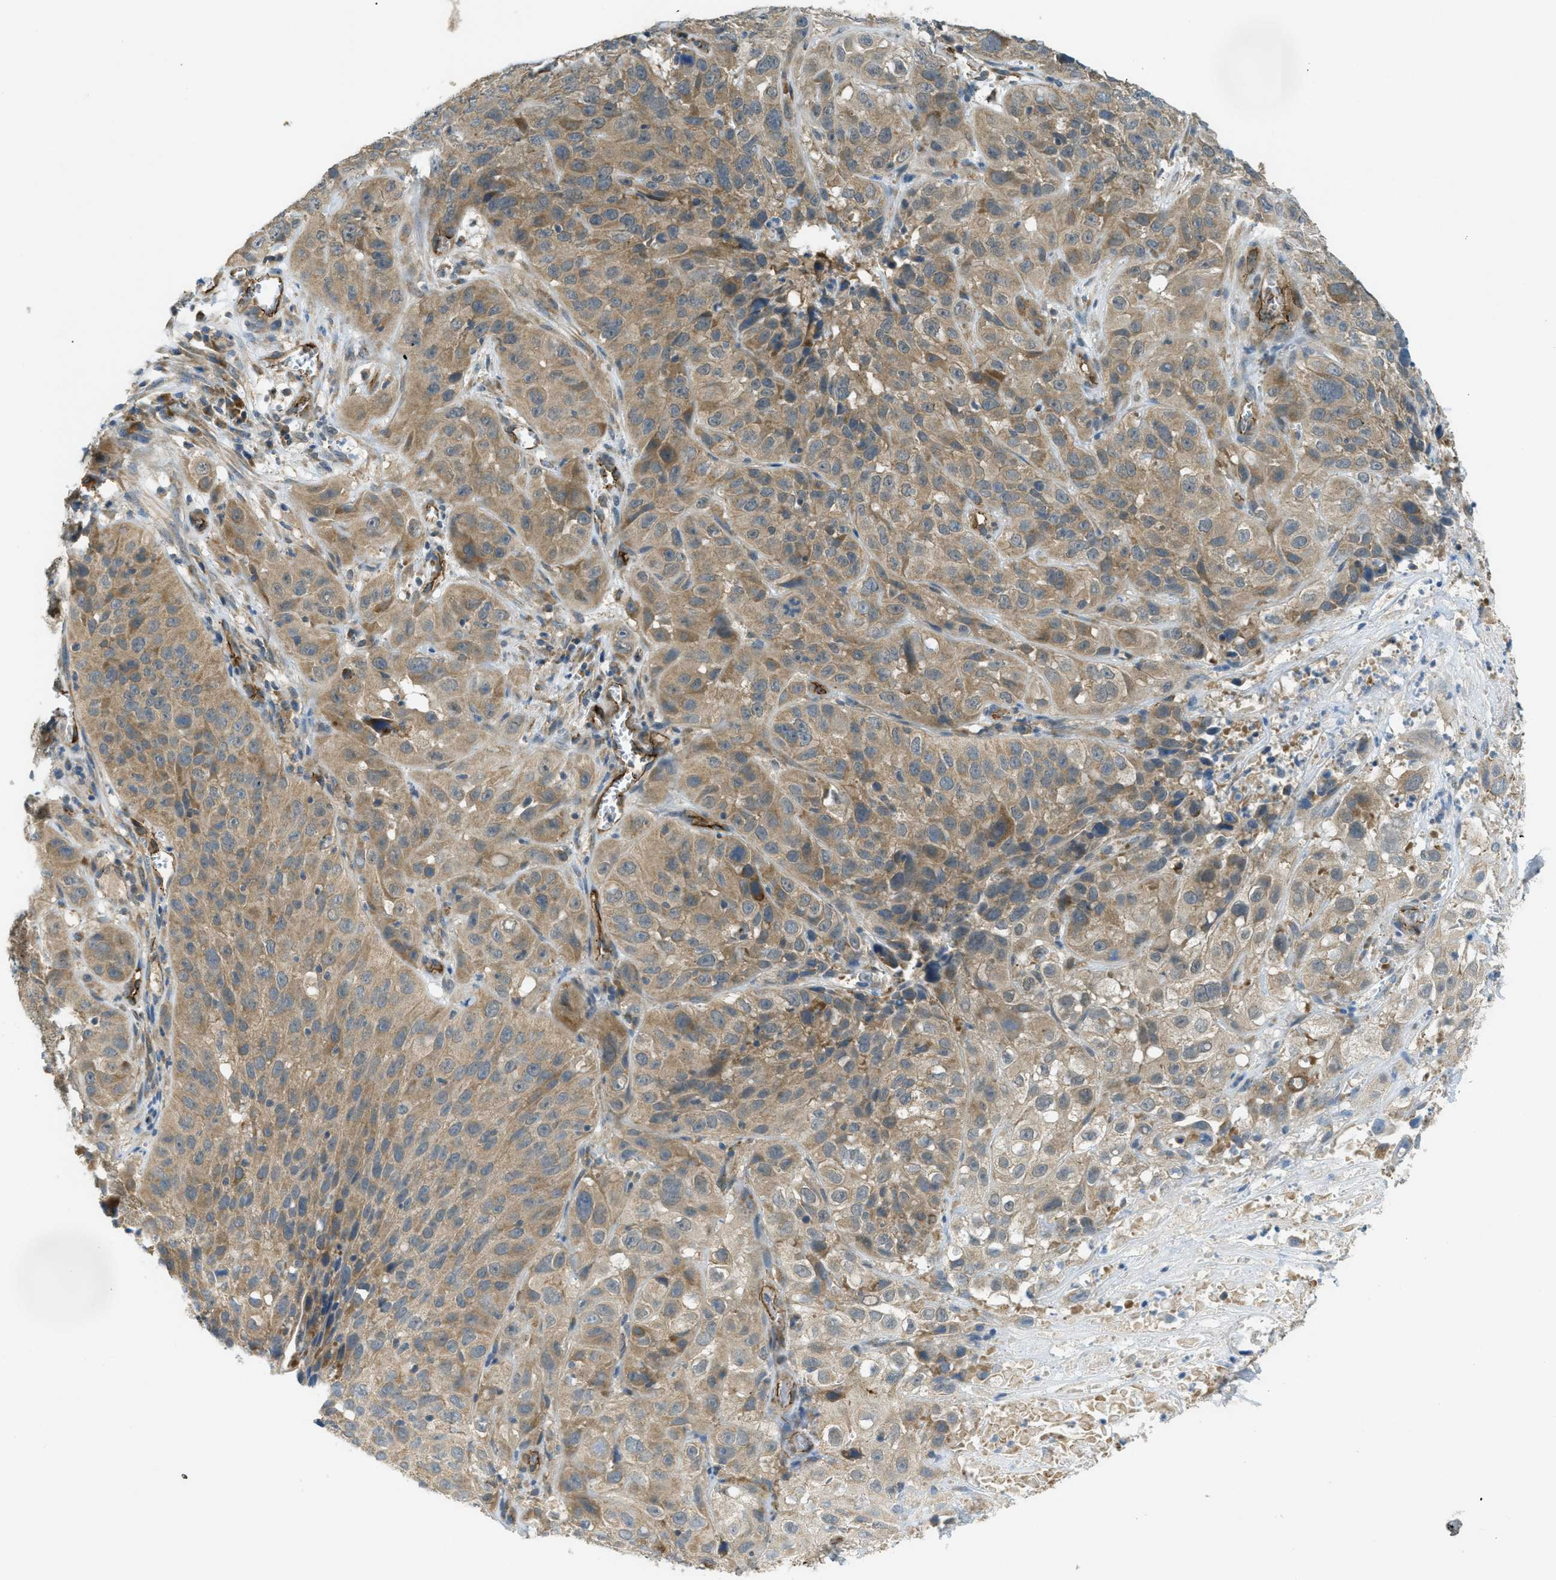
{"staining": {"intensity": "moderate", "quantity": ">75%", "location": "cytoplasmic/membranous"}, "tissue": "cervical cancer", "cell_type": "Tumor cells", "image_type": "cancer", "snomed": [{"axis": "morphology", "description": "Squamous cell carcinoma, NOS"}, {"axis": "topography", "description": "Cervix"}], "caption": "There is medium levels of moderate cytoplasmic/membranous staining in tumor cells of cervical squamous cell carcinoma, as demonstrated by immunohistochemical staining (brown color).", "gene": "JCAD", "patient": {"sex": "female", "age": 32}}